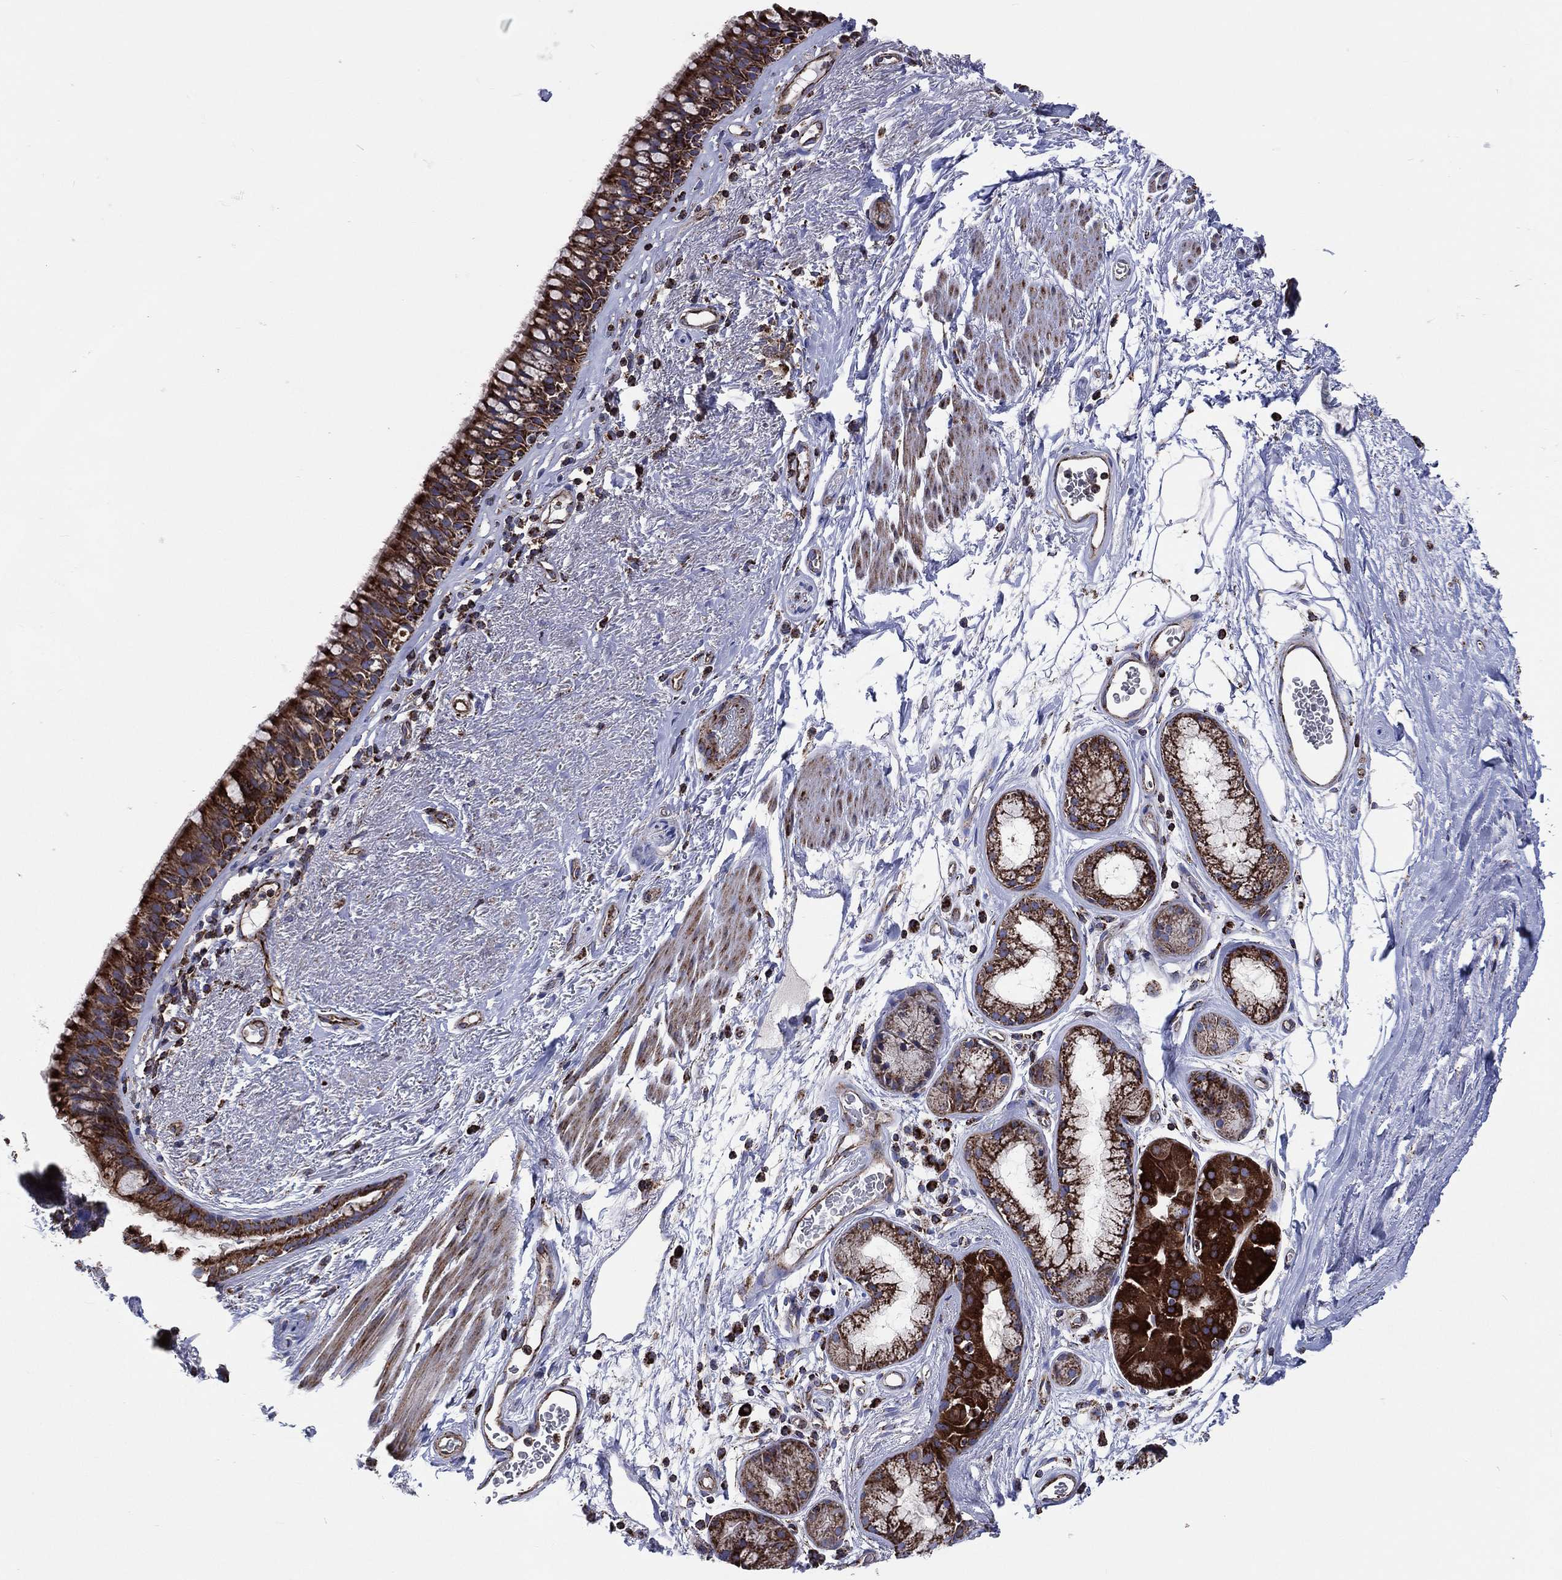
{"staining": {"intensity": "strong", "quantity": ">75%", "location": "cytoplasmic/membranous"}, "tissue": "bronchus", "cell_type": "Respiratory epithelial cells", "image_type": "normal", "snomed": [{"axis": "morphology", "description": "Normal tissue, NOS"}, {"axis": "topography", "description": "Bronchus"}], "caption": "Protein staining of unremarkable bronchus demonstrates strong cytoplasmic/membranous expression in about >75% of respiratory epithelial cells.", "gene": "ANKRD37", "patient": {"sex": "male", "age": 82}}